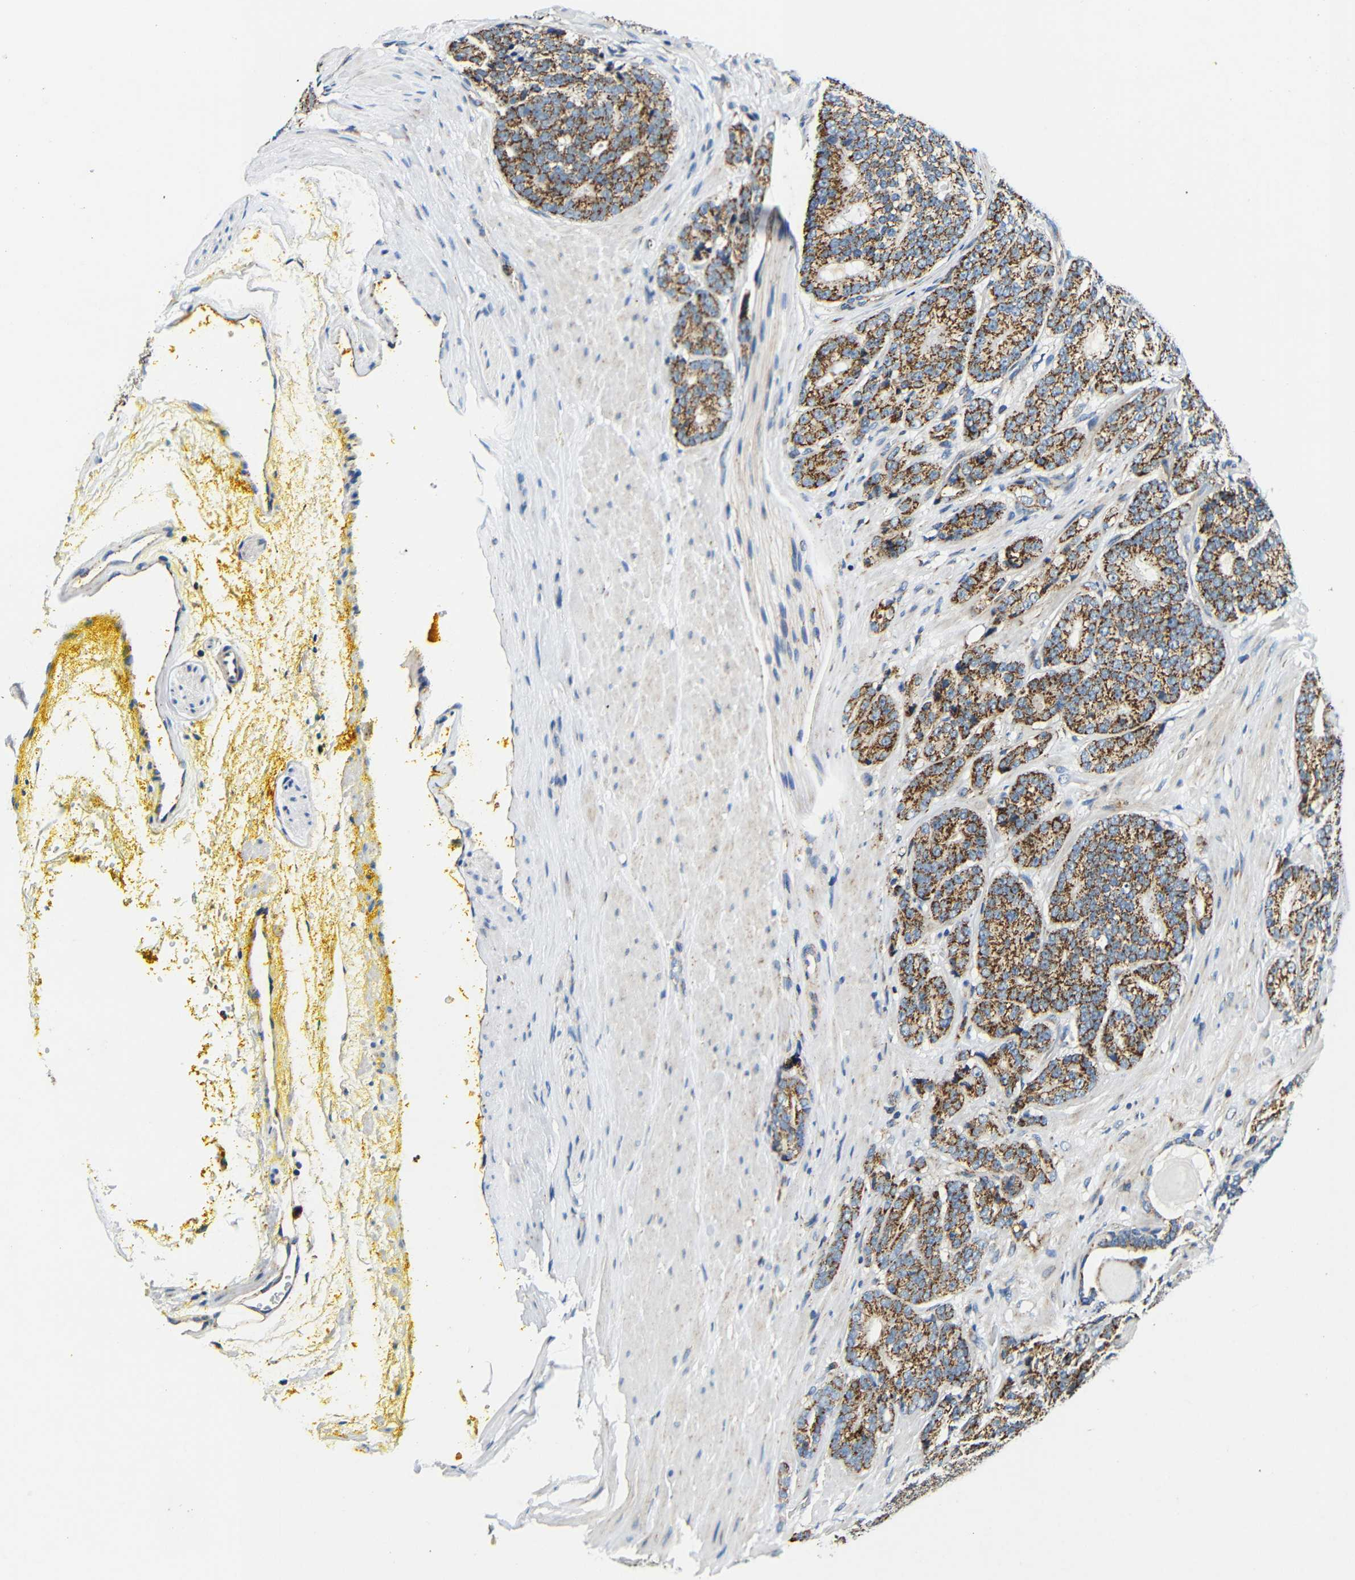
{"staining": {"intensity": "strong", "quantity": ">75%", "location": "cytoplasmic/membranous"}, "tissue": "prostate cancer", "cell_type": "Tumor cells", "image_type": "cancer", "snomed": [{"axis": "morphology", "description": "Adenocarcinoma, Medium grade"}, {"axis": "topography", "description": "Prostate"}], "caption": "This is a histology image of immunohistochemistry (IHC) staining of prostate cancer (medium-grade adenocarcinoma), which shows strong positivity in the cytoplasmic/membranous of tumor cells.", "gene": "GALNT18", "patient": {"sex": "male", "age": 72}}